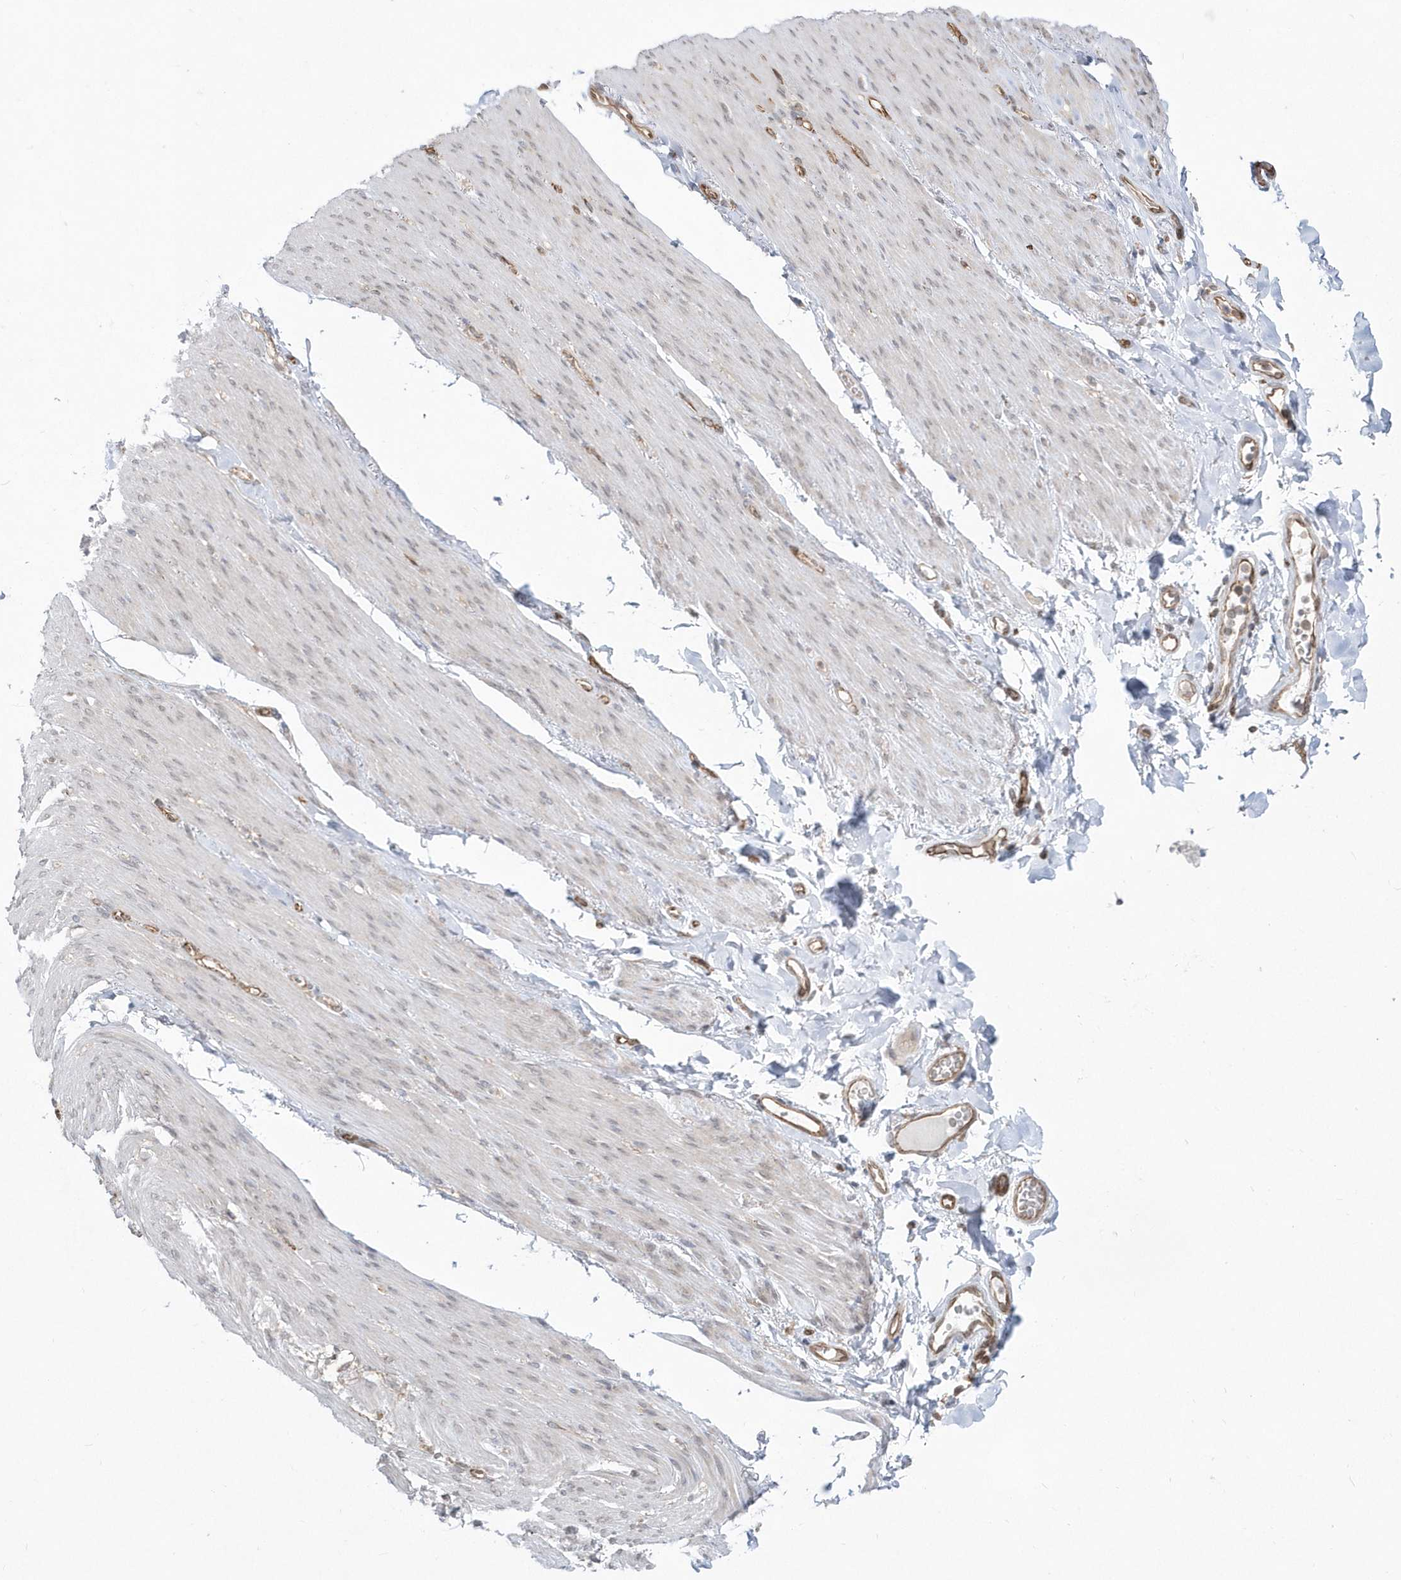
{"staining": {"intensity": "negative", "quantity": "none", "location": "none"}, "tissue": "adipose tissue", "cell_type": "Adipocytes", "image_type": "normal", "snomed": [{"axis": "morphology", "description": "Normal tissue, NOS"}, {"axis": "topography", "description": "Colon"}, {"axis": "topography", "description": "Peripheral nerve tissue"}], "caption": "There is no significant staining in adipocytes of adipose tissue. (Stains: DAB IHC with hematoxylin counter stain, Microscopy: brightfield microscopy at high magnification).", "gene": "DHX57", "patient": {"sex": "female", "age": 61}}